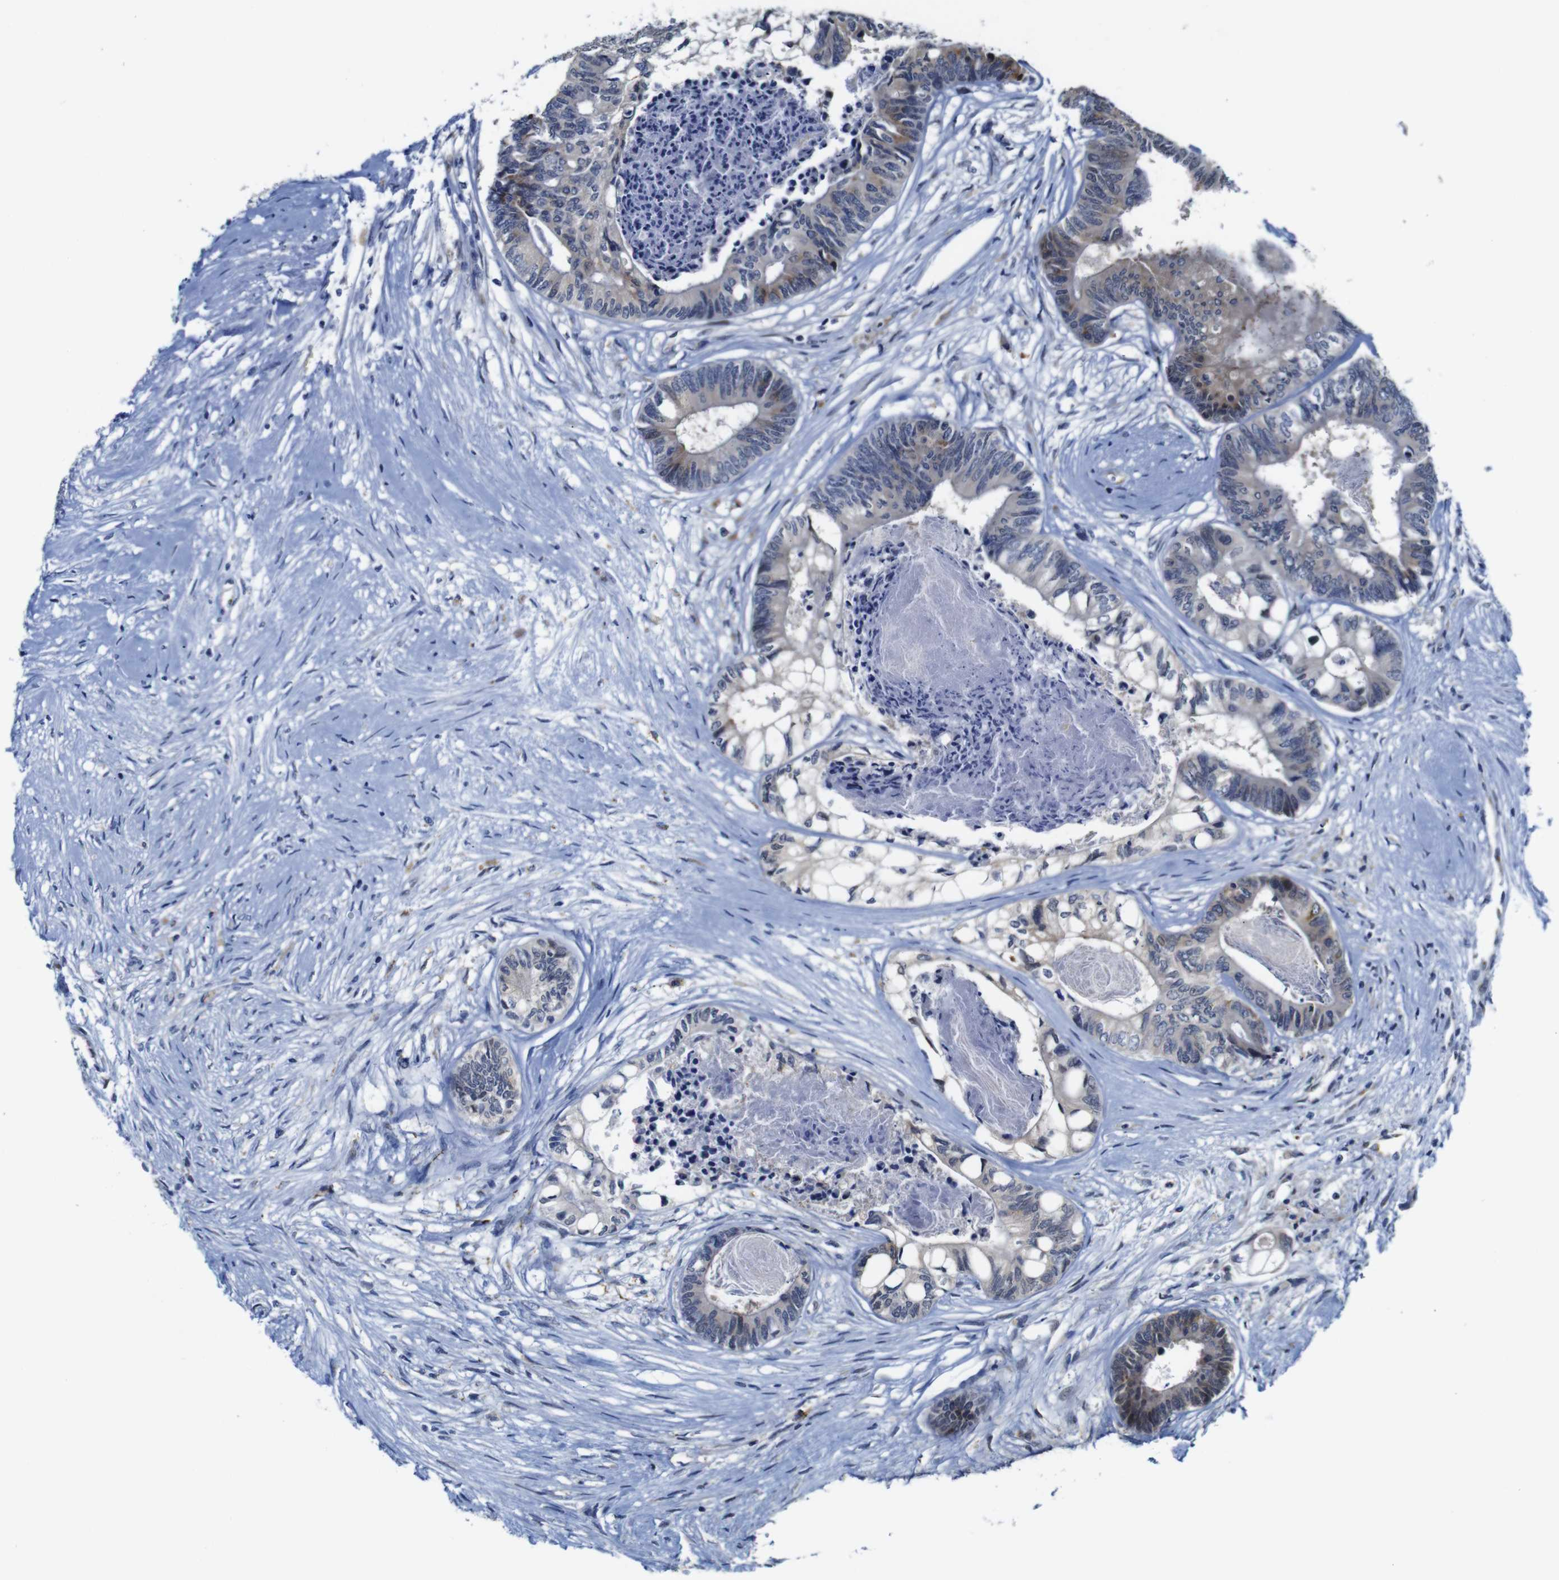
{"staining": {"intensity": "weak", "quantity": "25%-75%", "location": "cytoplasmic/membranous"}, "tissue": "colorectal cancer", "cell_type": "Tumor cells", "image_type": "cancer", "snomed": [{"axis": "morphology", "description": "Adenocarcinoma, NOS"}, {"axis": "topography", "description": "Rectum"}], "caption": "Weak cytoplasmic/membranous expression is identified in about 25%-75% of tumor cells in colorectal adenocarcinoma. The staining is performed using DAB (3,3'-diaminobenzidine) brown chromogen to label protein expression. The nuclei are counter-stained blue using hematoxylin.", "gene": "FURIN", "patient": {"sex": "male", "age": 63}}